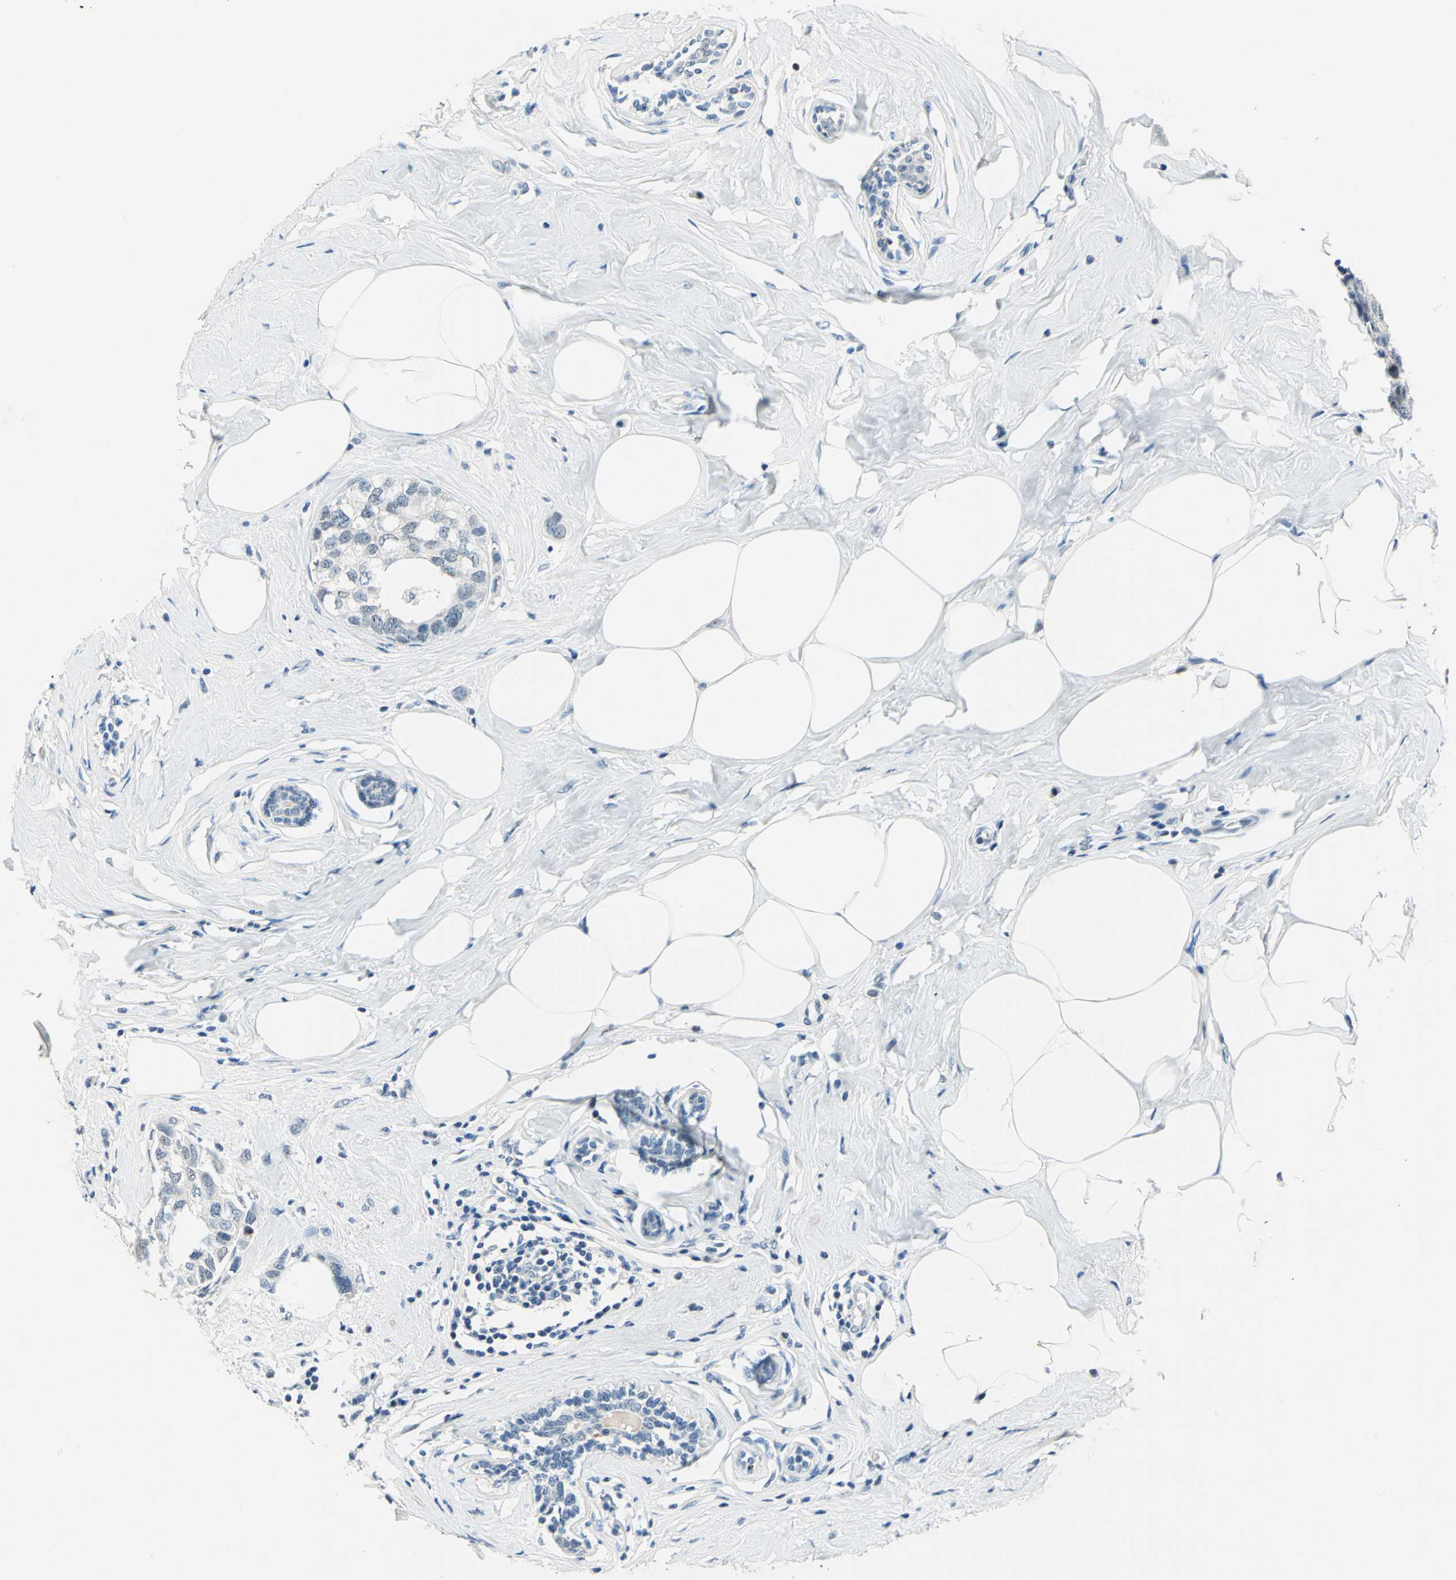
{"staining": {"intensity": "negative", "quantity": "none", "location": "none"}, "tissue": "breast cancer", "cell_type": "Tumor cells", "image_type": "cancer", "snomed": [{"axis": "morphology", "description": "Normal tissue, NOS"}, {"axis": "morphology", "description": "Duct carcinoma"}, {"axis": "topography", "description": "Breast"}], "caption": "Tumor cells show no significant protein expression in intraductal carcinoma (breast).", "gene": "RAD17", "patient": {"sex": "female", "age": 50}}